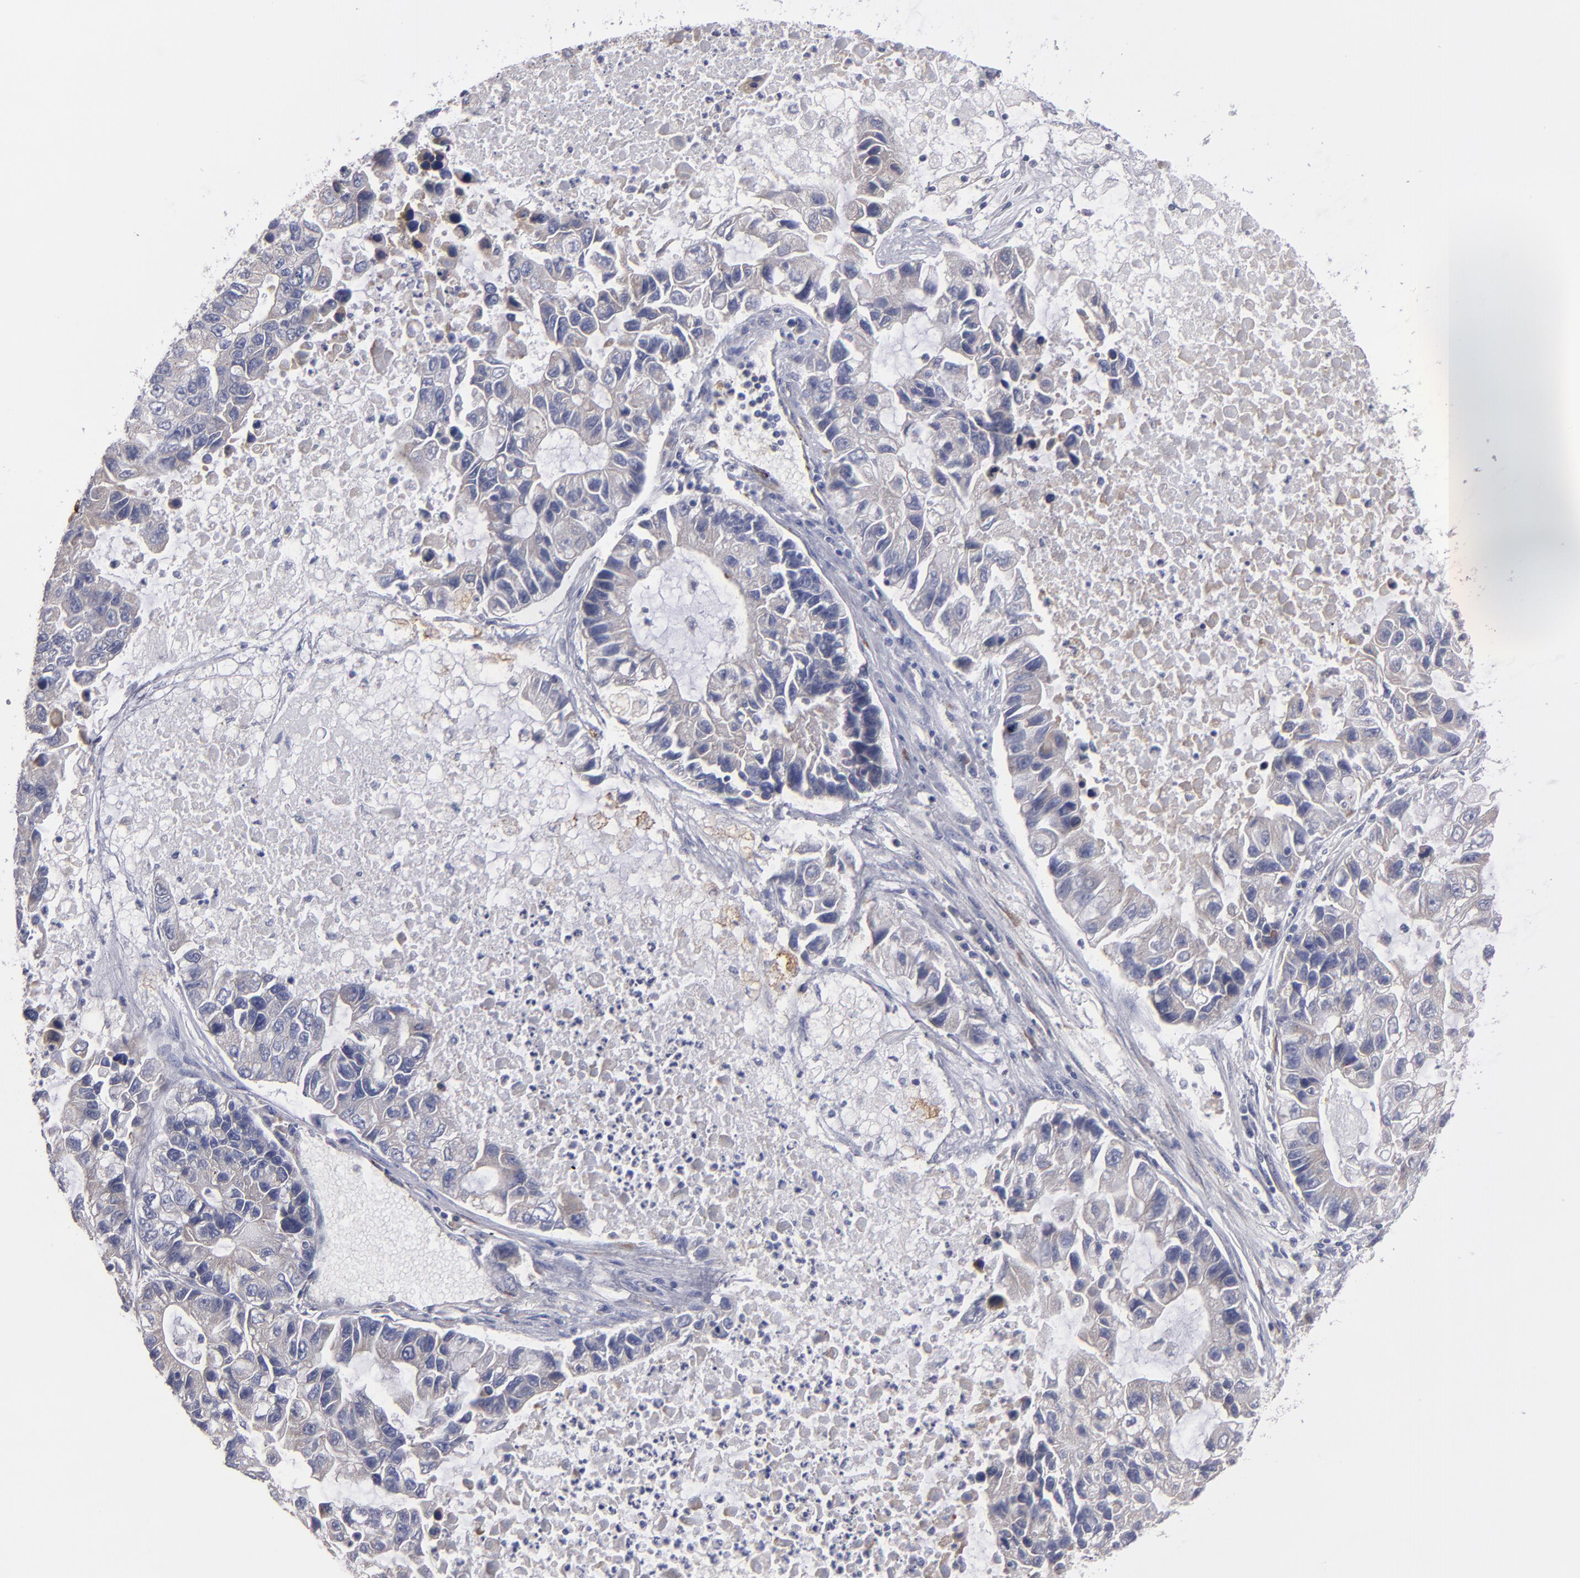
{"staining": {"intensity": "weak", "quantity": "25%-75%", "location": "cytoplasmic/membranous"}, "tissue": "lung cancer", "cell_type": "Tumor cells", "image_type": "cancer", "snomed": [{"axis": "morphology", "description": "Adenocarcinoma, NOS"}, {"axis": "topography", "description": "Lung"}], "caption": "Immunohistochemistry (IHC) of lung cancer (adenocarcinoma) exhibits low levels of weak cytoplasmic/membranous positivity in approximately 25%-75% of tumor cells. (Brightfield microscopy of DAB IHC at high magnification).", "gene": "SLMAP", "patient": {"sex": "female", "age": 51}}